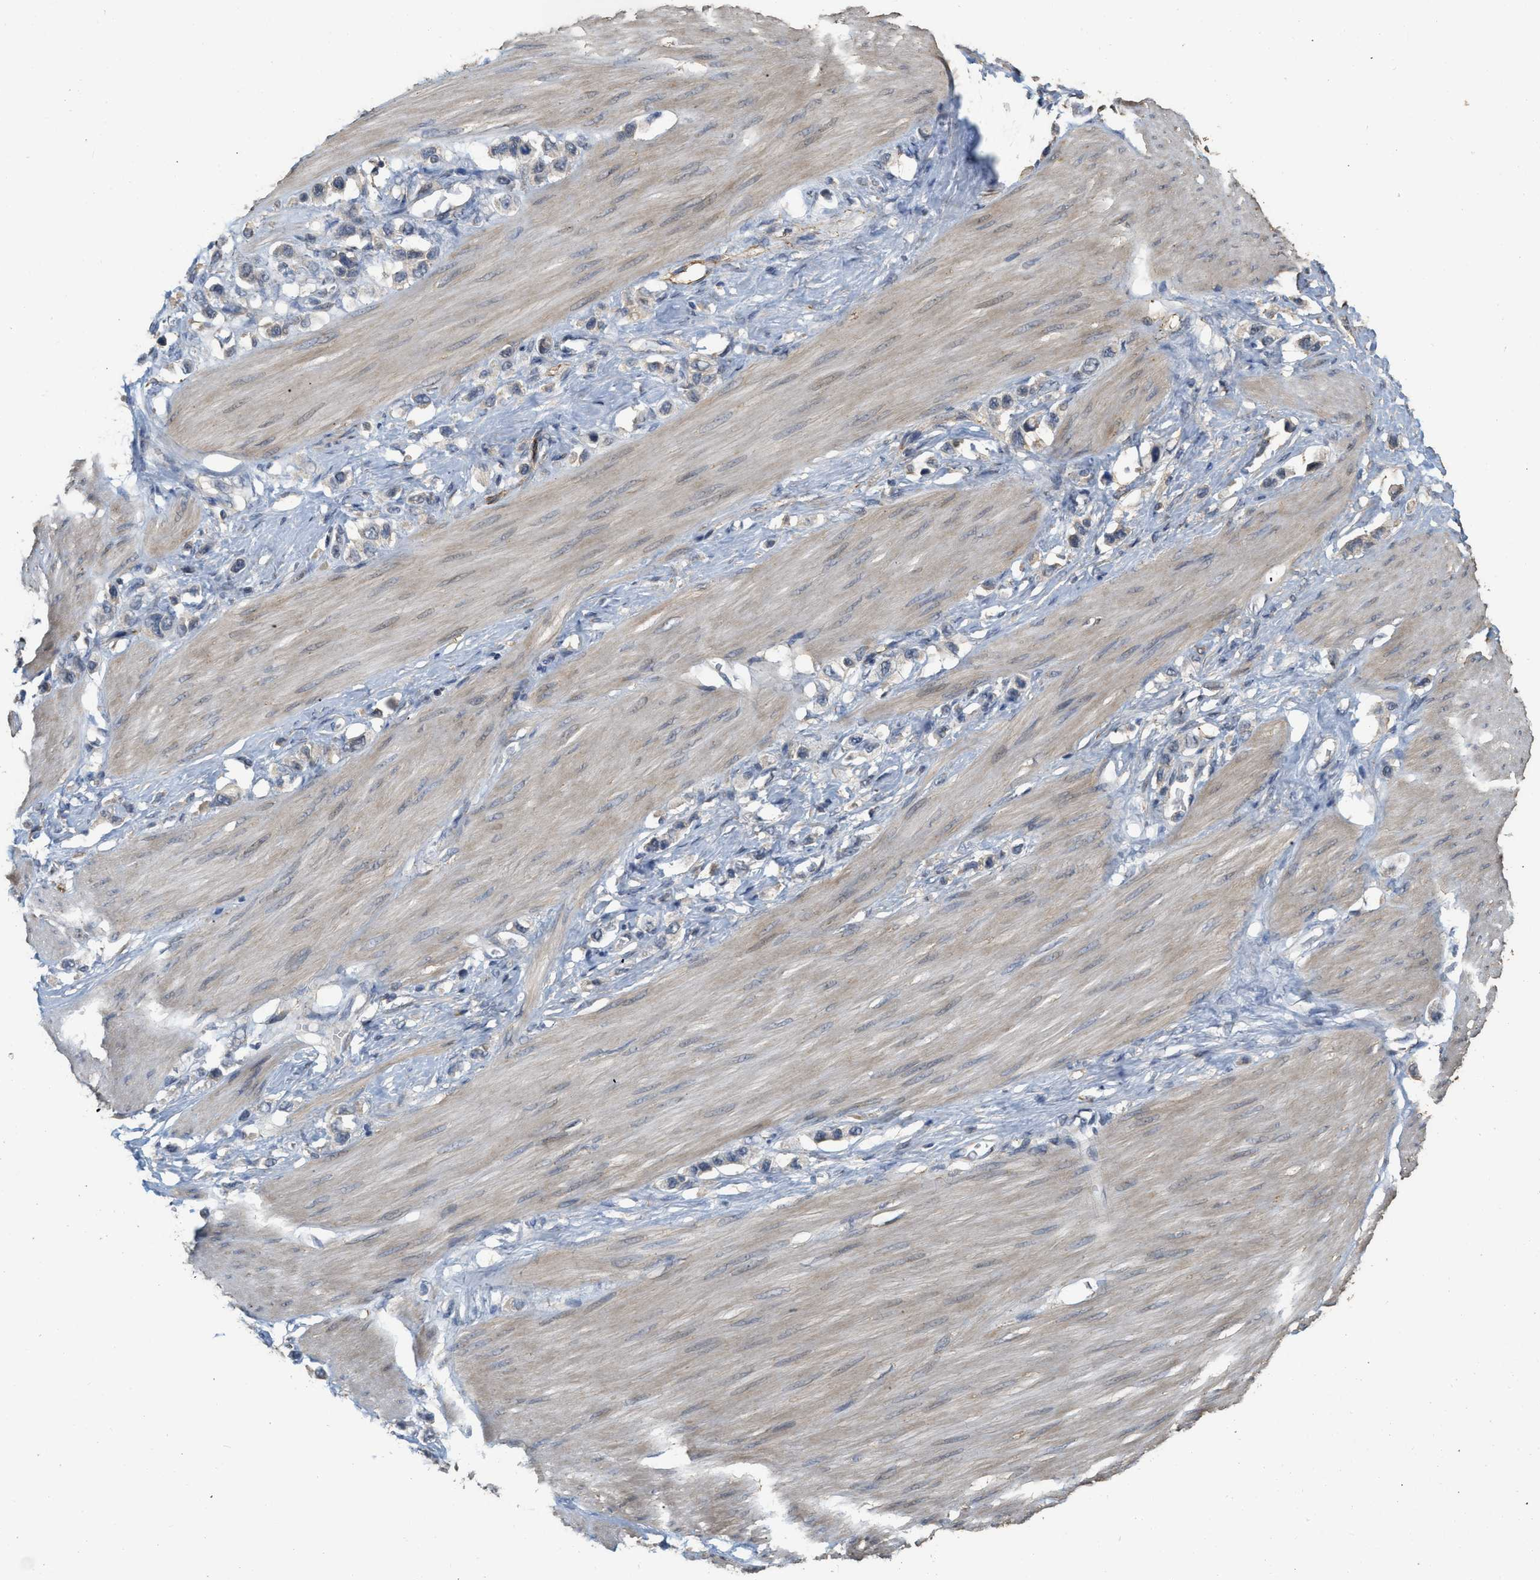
{"staining": {"intensity": "weak", "quantity": "<25%", "location": "cytoplasmic/membranous"}, "tissue": "stomach cancer", "cell_type": "Tumor cells", "image_type": "cancer", "snomed": [{"axis": "morphology", "description": "Adenocarcinoma, NOS"}, {"axis": "topography", "description": "Stomach"}], "caption": "Image shows no protein staining in tumor cells of adenocarcinoma (stomach) tissue.", "gene": "NCS1", "patient": {"sex": "female", "age": 65}}